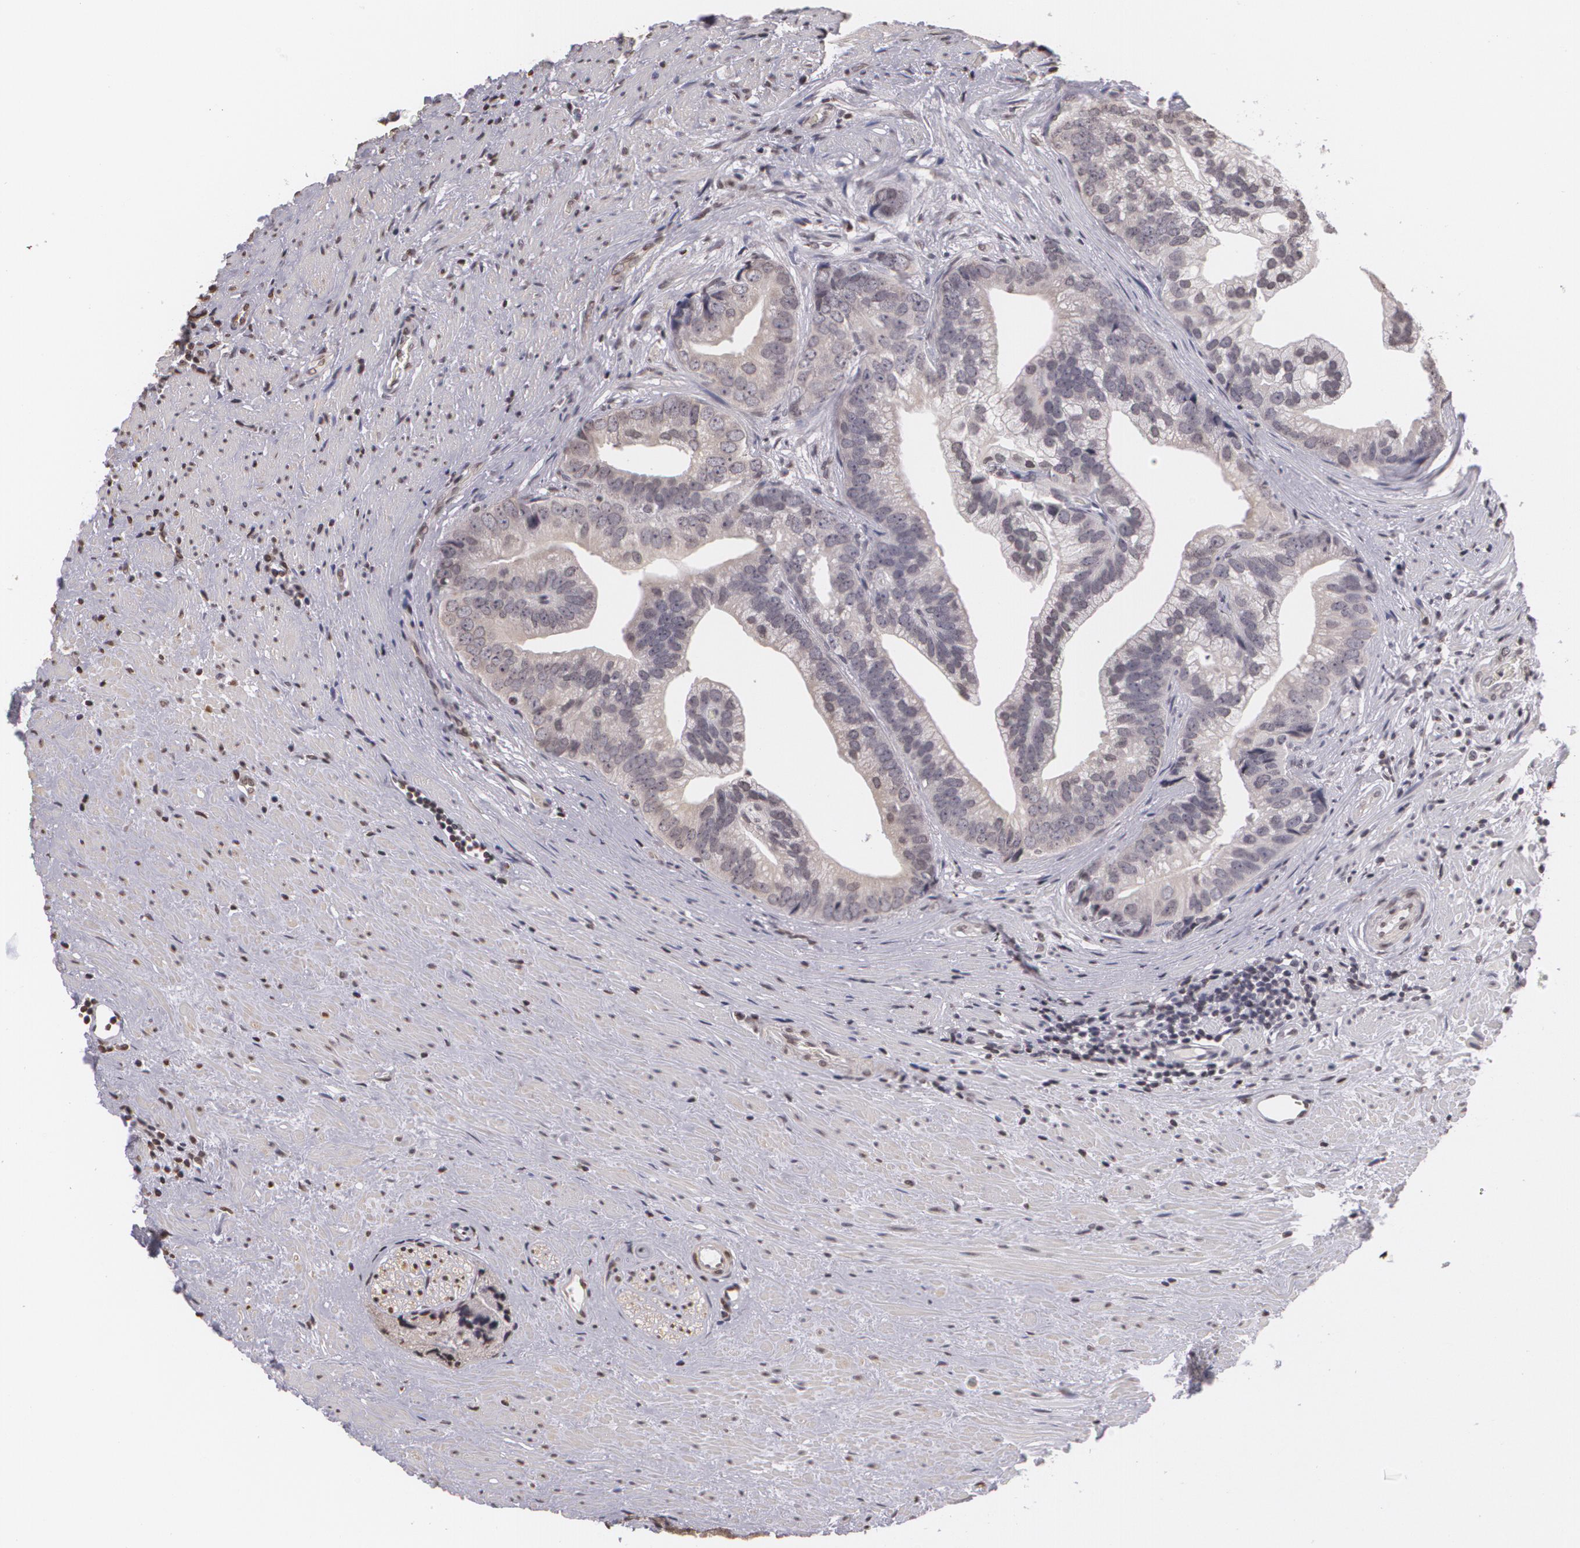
{"staining": {"intensity": "negative", "quantity": "none", "location": "none"}, "tissue": "prostate cancer", "cell_type": "Tumor cells", "image_type": "cancer", "snomed": [{"axis": "morphology", "description": "Adenocarcinoma, Low grade"}, {"axis": "topography", "description": "Prostate"}], "caption": "The immunohistochemistry (IHC) micrograph has no significant positivity in tumor cells of prostate cancer (low-grade adenocarcinoma) tissue. (Brightfield microscopy of DAB immunohistochemistry at high magnification).", "gene": "MUC1", "patient": {"sex": "male", "age": 71}}